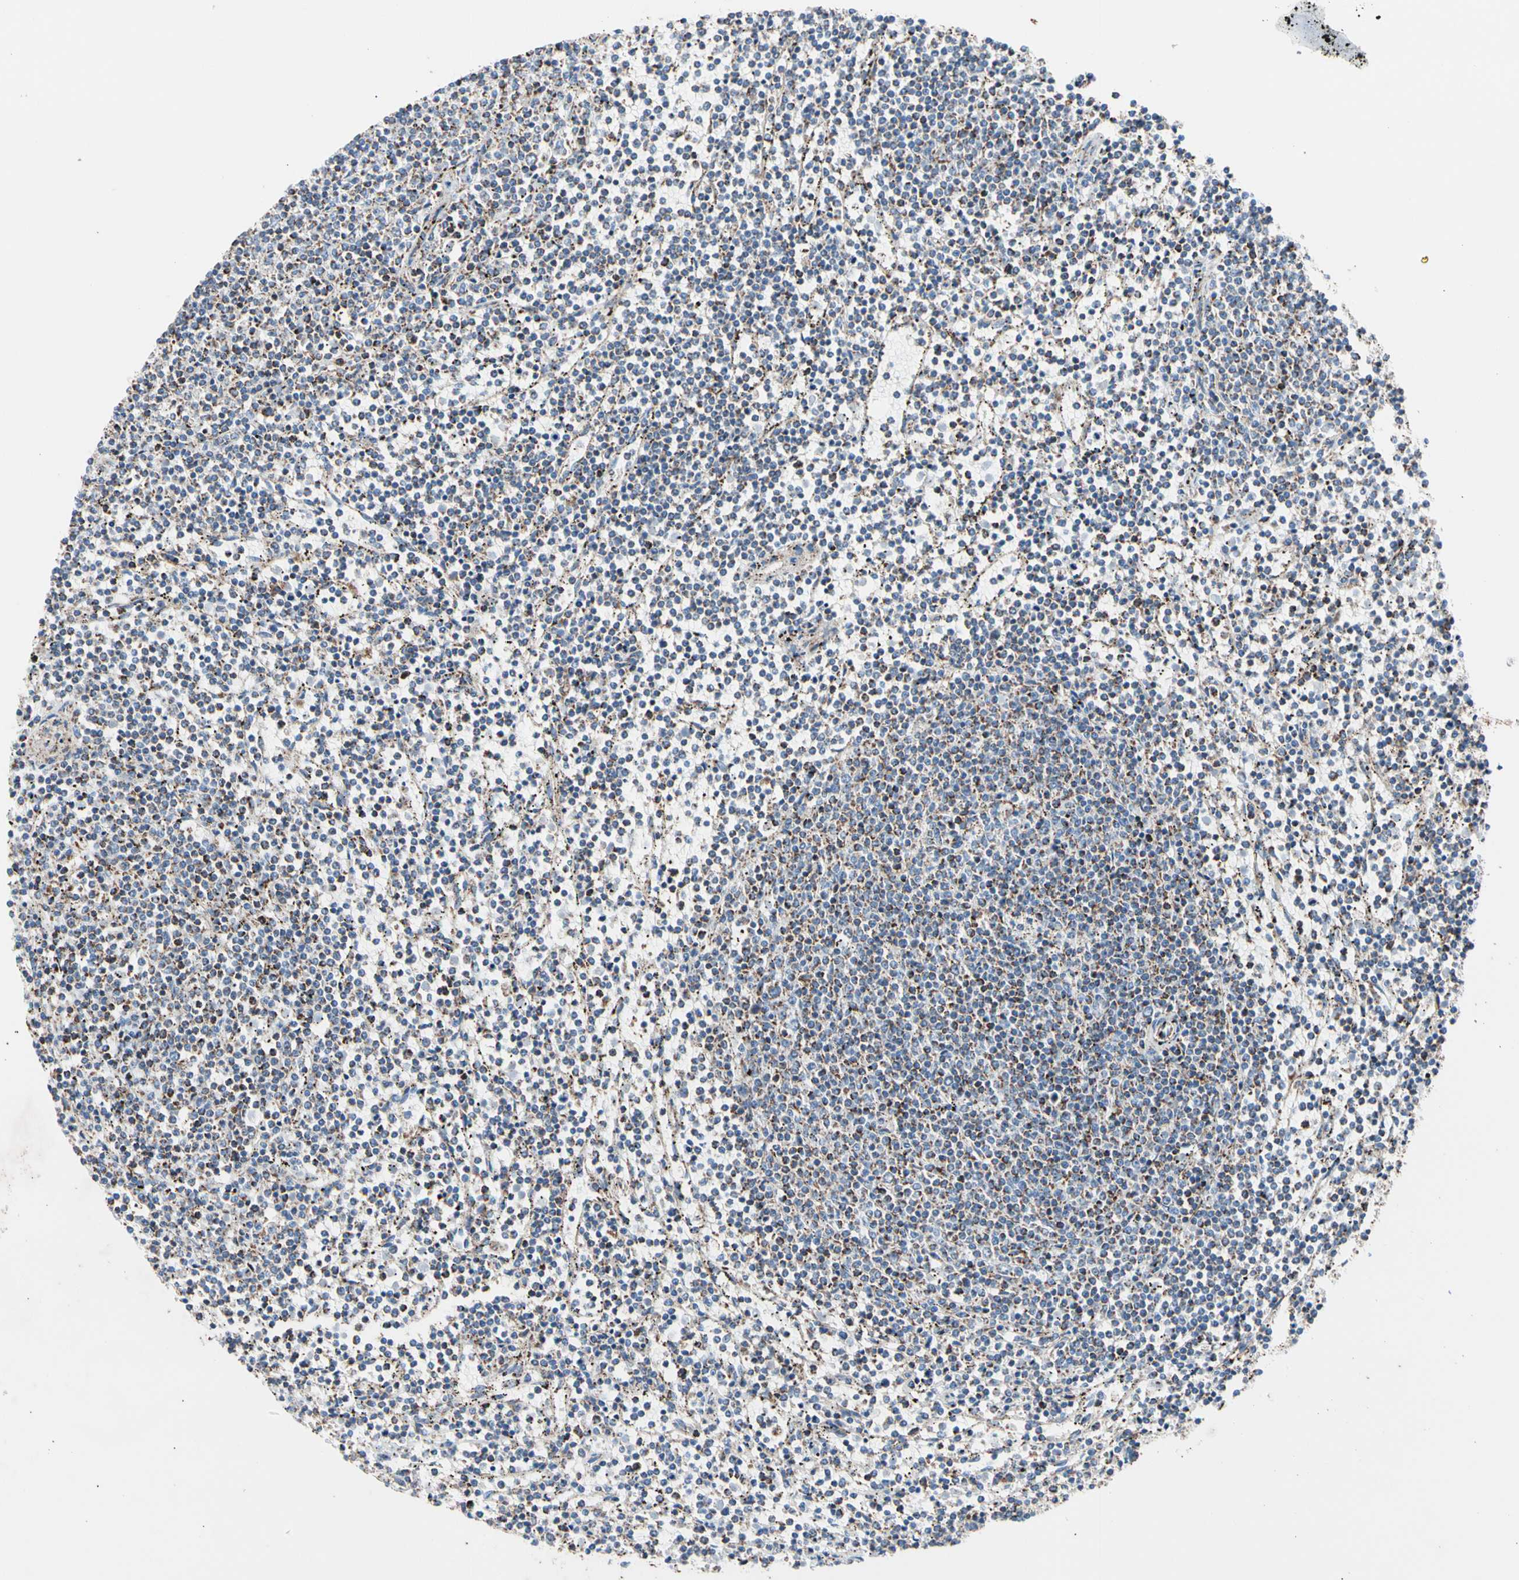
{"staining": {"intensity": "strong", "quantity": "25%-75%", "location": "cytoplasmic/membranous"}, "tissue": "lymphoma", "cell_type": "Tumor cells", "image_type": "cancer", "snomed": [{"axis": "morphology", "description": "Malignant lymphoma, non-Hodgkin's type, Low grade"}, {"axis": "topography", "description": "Spleen"}], "caption": "Tumor cells exhibit high levels of strong cytoplasmic/membranous staining in about 25%-75% of cells in lymphoma. (DAB (3,3'-diaminobenzidine) = brown stain, brightfield microscopy at high magnification).", "gene": "HK1", "patient": {"sex": "female", "age": 50}}